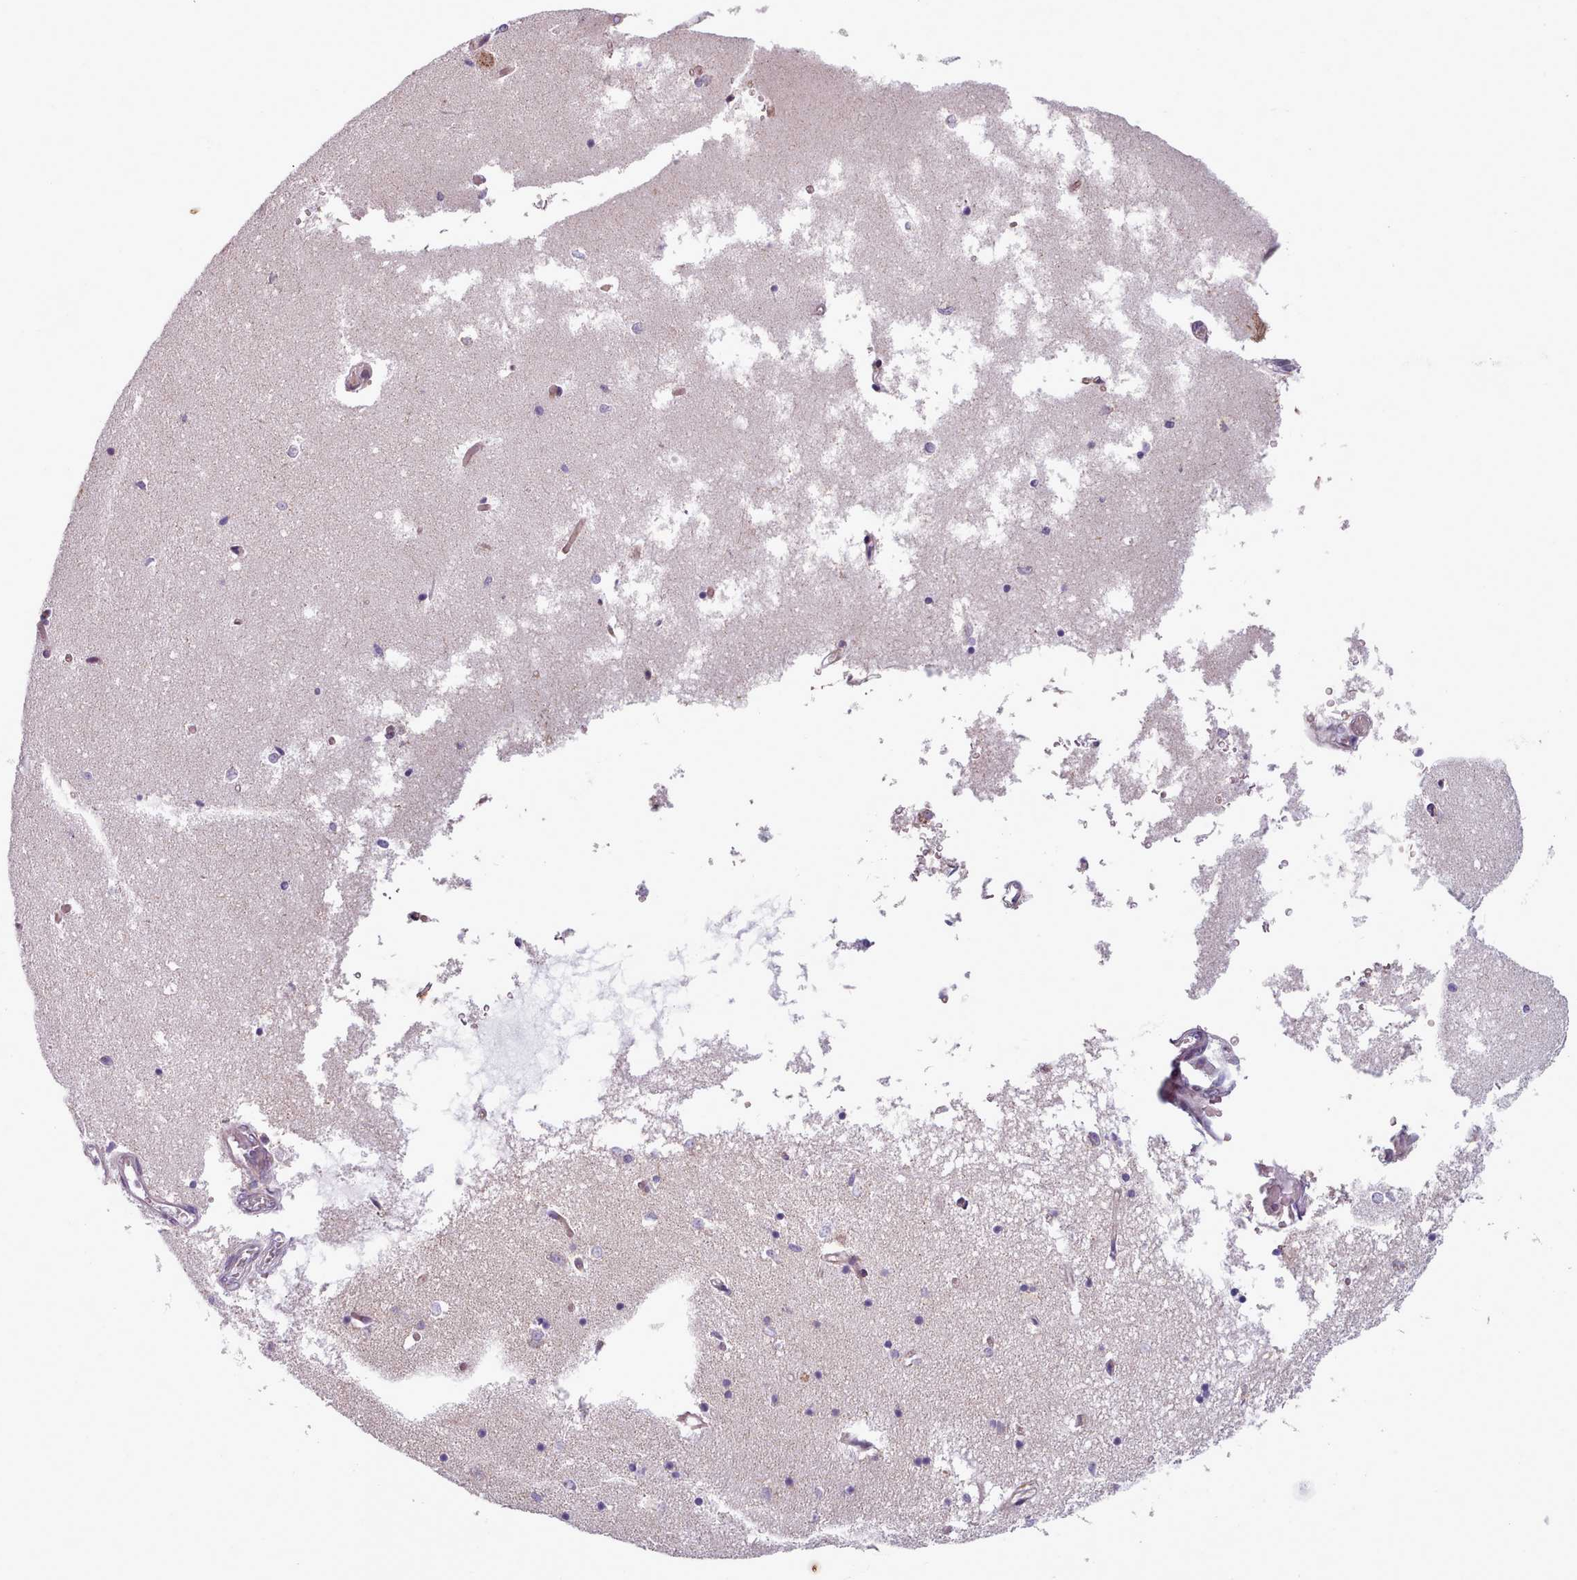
{"staining": {"intensity": "weak", "quantity": "<25%", "location": "cytoplasmic/membranous"}, "tissue": "hippocampus", "cell_type": "Glial cells", "image_type": "normal", "snomed": [{"axis": "morphology", "description": "Normal tissue, NOS"}, {"axis": "topography", "description": "Hippocampus"}], "caption": "High magnification brightfield microscopy of unremarkable hippocampus stained with DAB (brown) and counterstained with hematoxylin (blue): glial cells show no significant positivity.", "gene": "SLC52A3", "patient": {"sex": "male", "age": 70}}